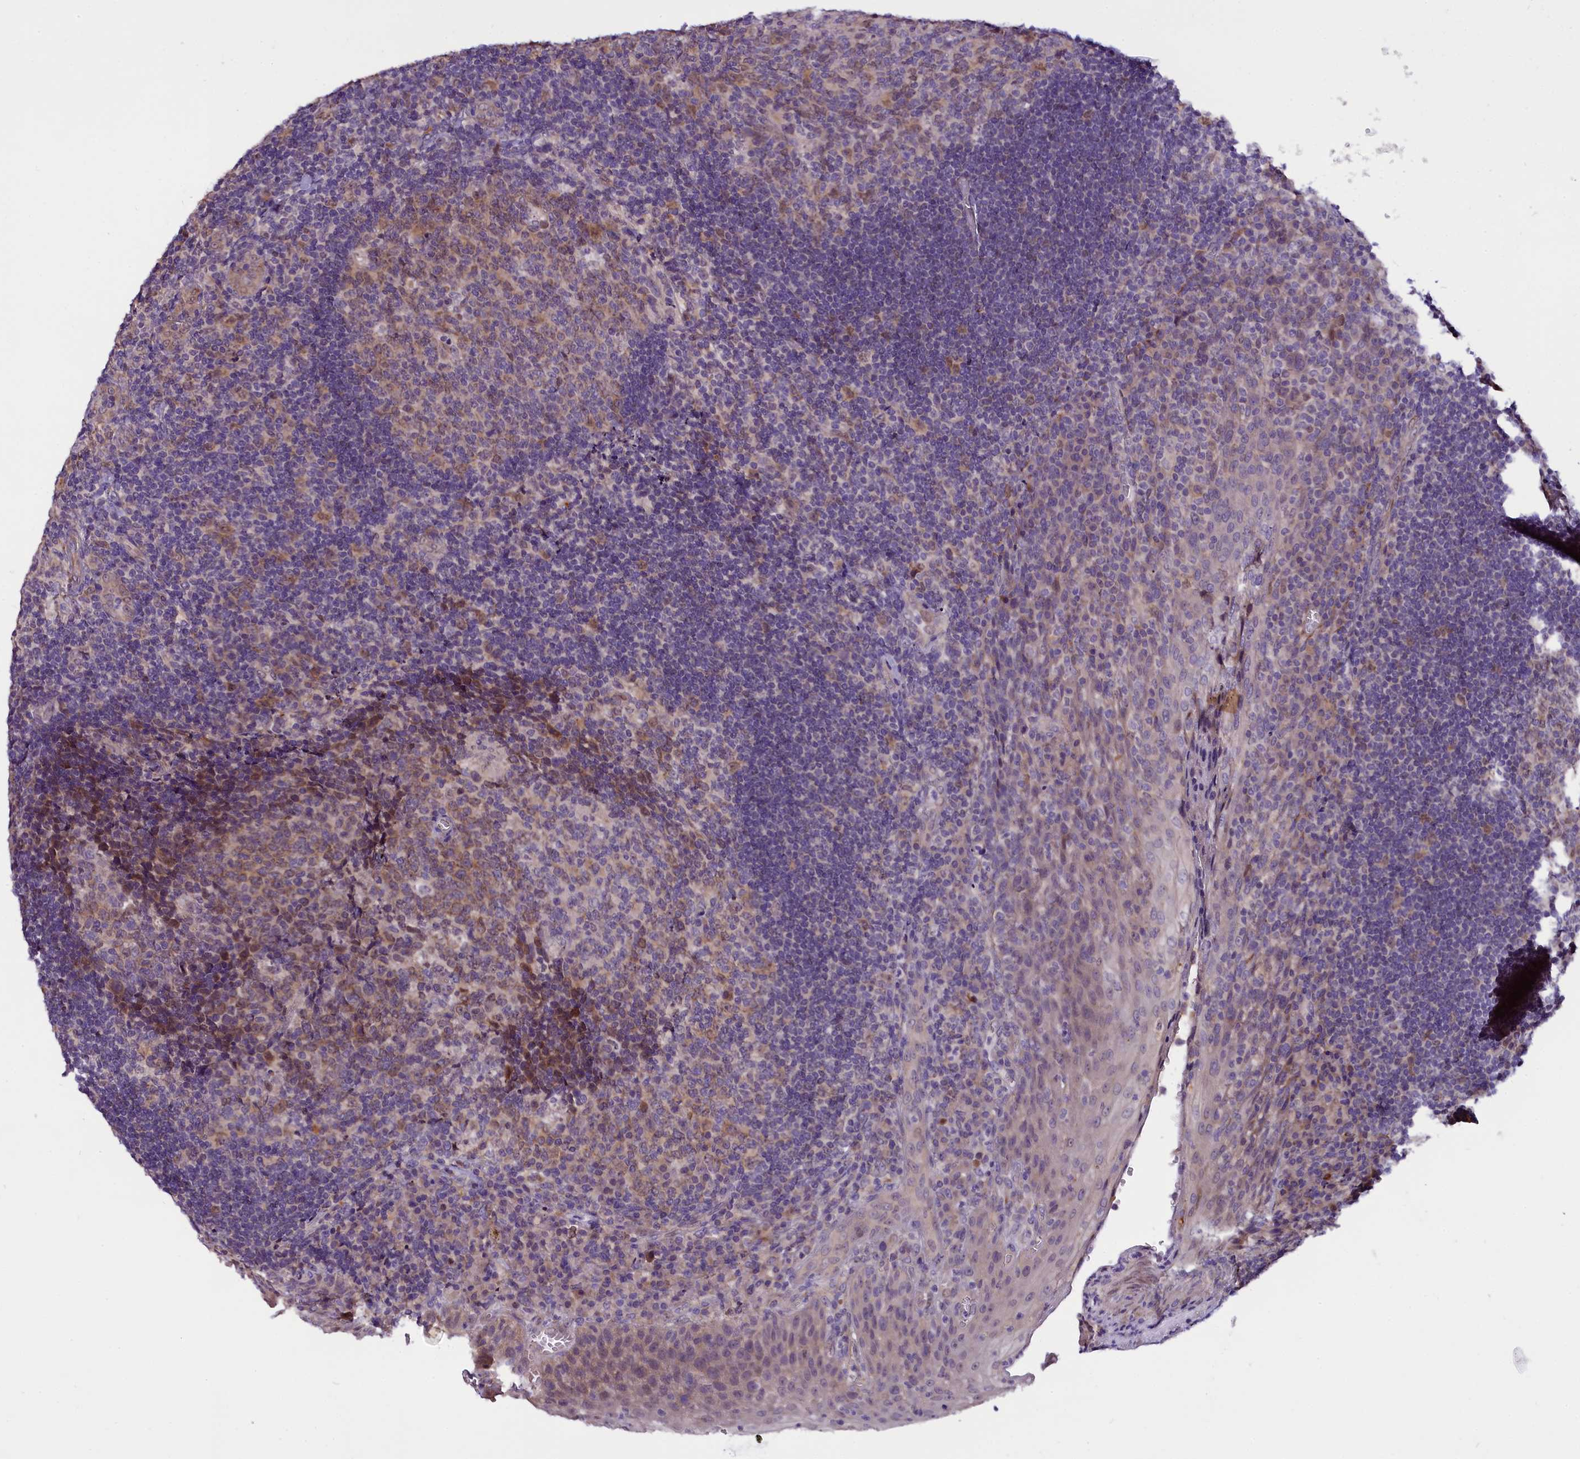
{"staining": {"intensity": "moderate", "quantity": "25%-75%", "location": "cytoplasmic/membranous"}, "tissue": "tonsil", "cell_type": "Germinal center cells", "image_type": "normal", "snomed": [{"axis": "morphology", "description": "Normal tissue, NOS"}, {"axis": "topography", "description": "Tonsil"}], "caption": "Immunohistochemical staining of unremarkable human tonsil demonstrates 25%-75% levels of moderate cytoplasmic/membranous protein expression in about 25%-75% of germinal center cells.", "gene": "C9orf40", "patient": {"sex": "male", "age": 17}}